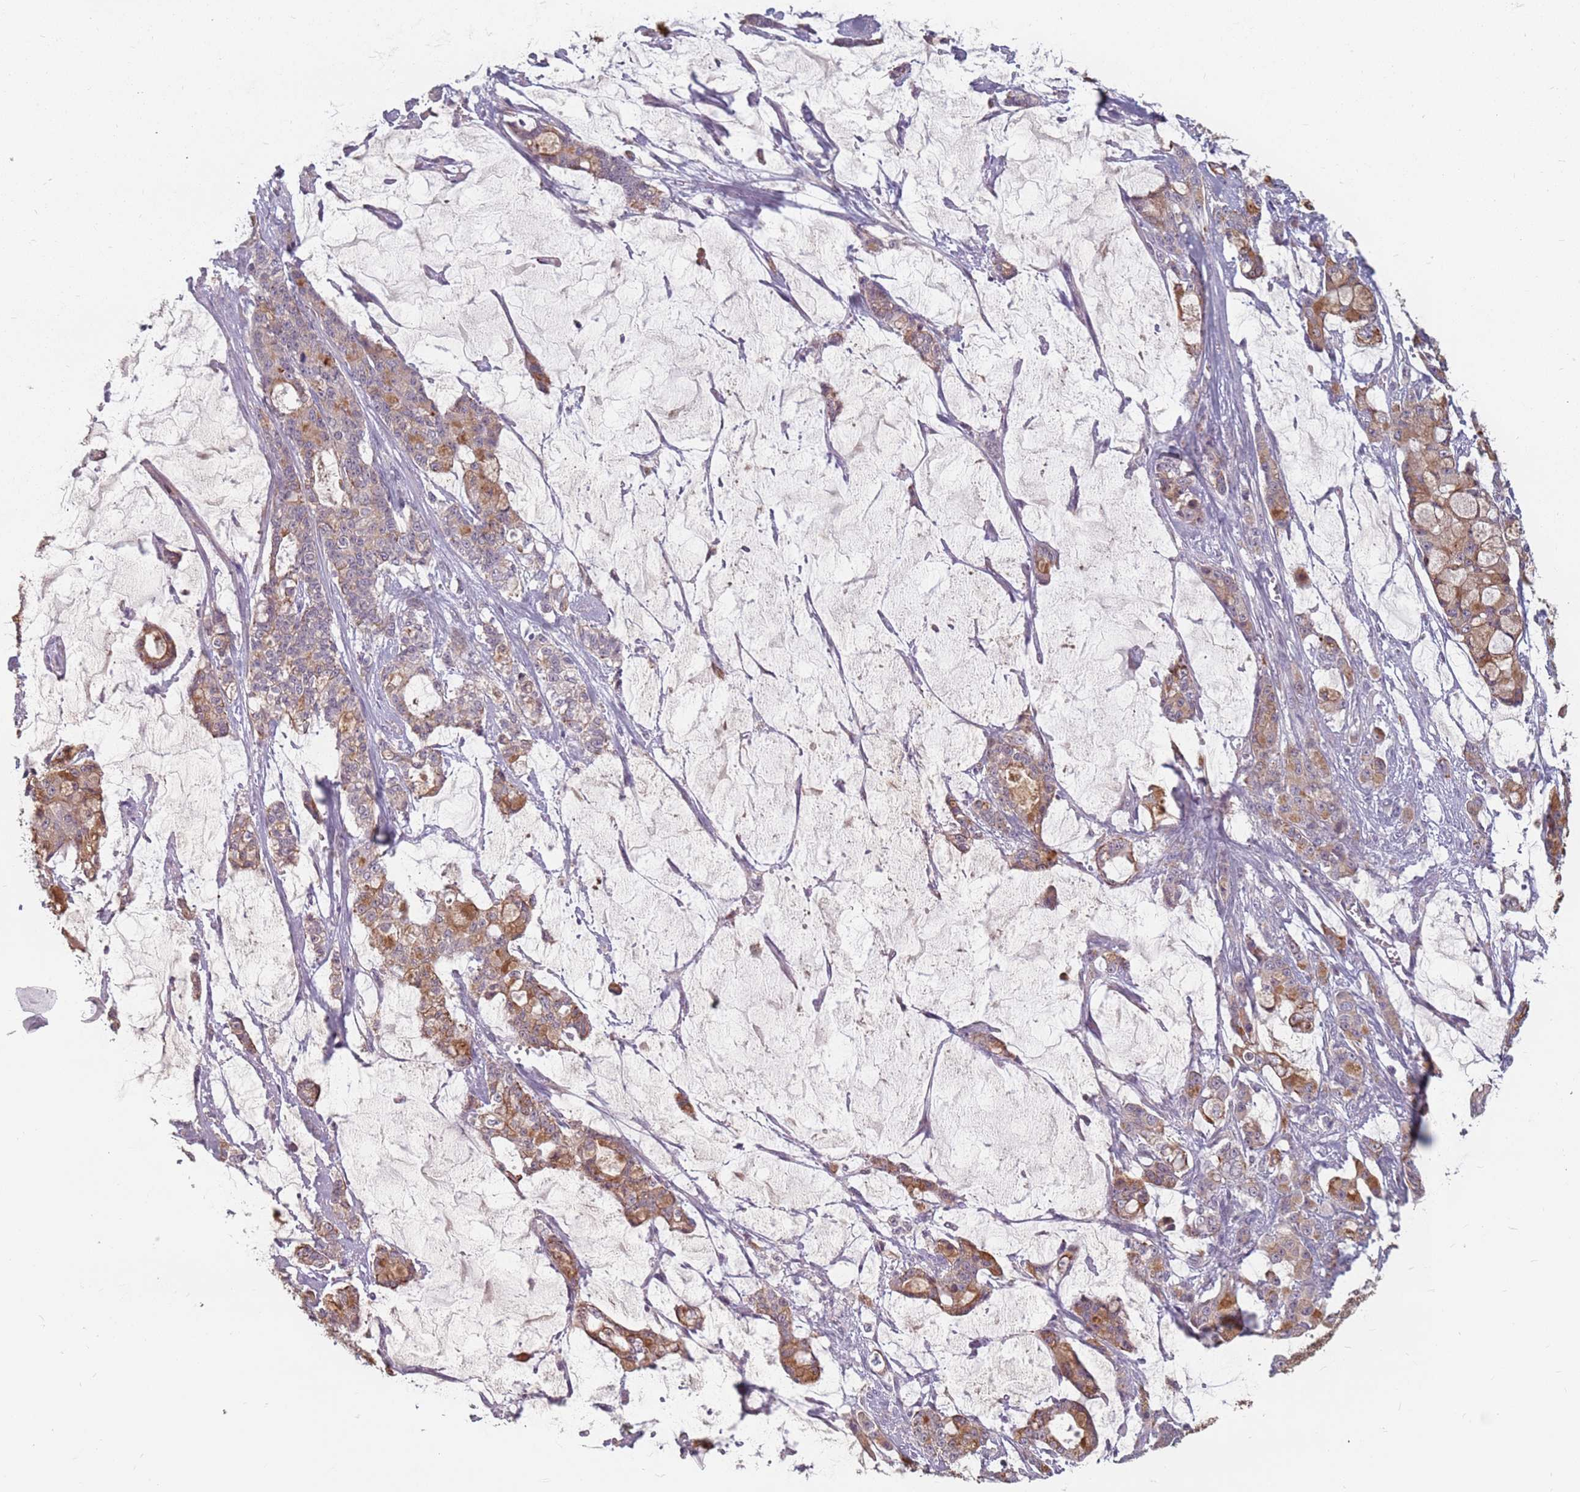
{"staining": {"intensity": "moderate", "quantity": ">75%", "location": "cytoplasmic/membranous"}, "tissue": "pancreatic cancer", "cell_type": "Tumor cells", "image_type": "cancer", "snomed": [{"axis": "morphology", "description": "Adenocarcinoma, NOS"}, {"axis": "topography", "description": "Pancreas"}], "caption": "Adenocarcinoma (pancreatic) stained for a protein (brown) demonstrates moderate cytoplasmic/membranous positive staining in about >75% of tumor cells.", "gene": "ADAL", "patient": {"sex": "female", "age": 73}}